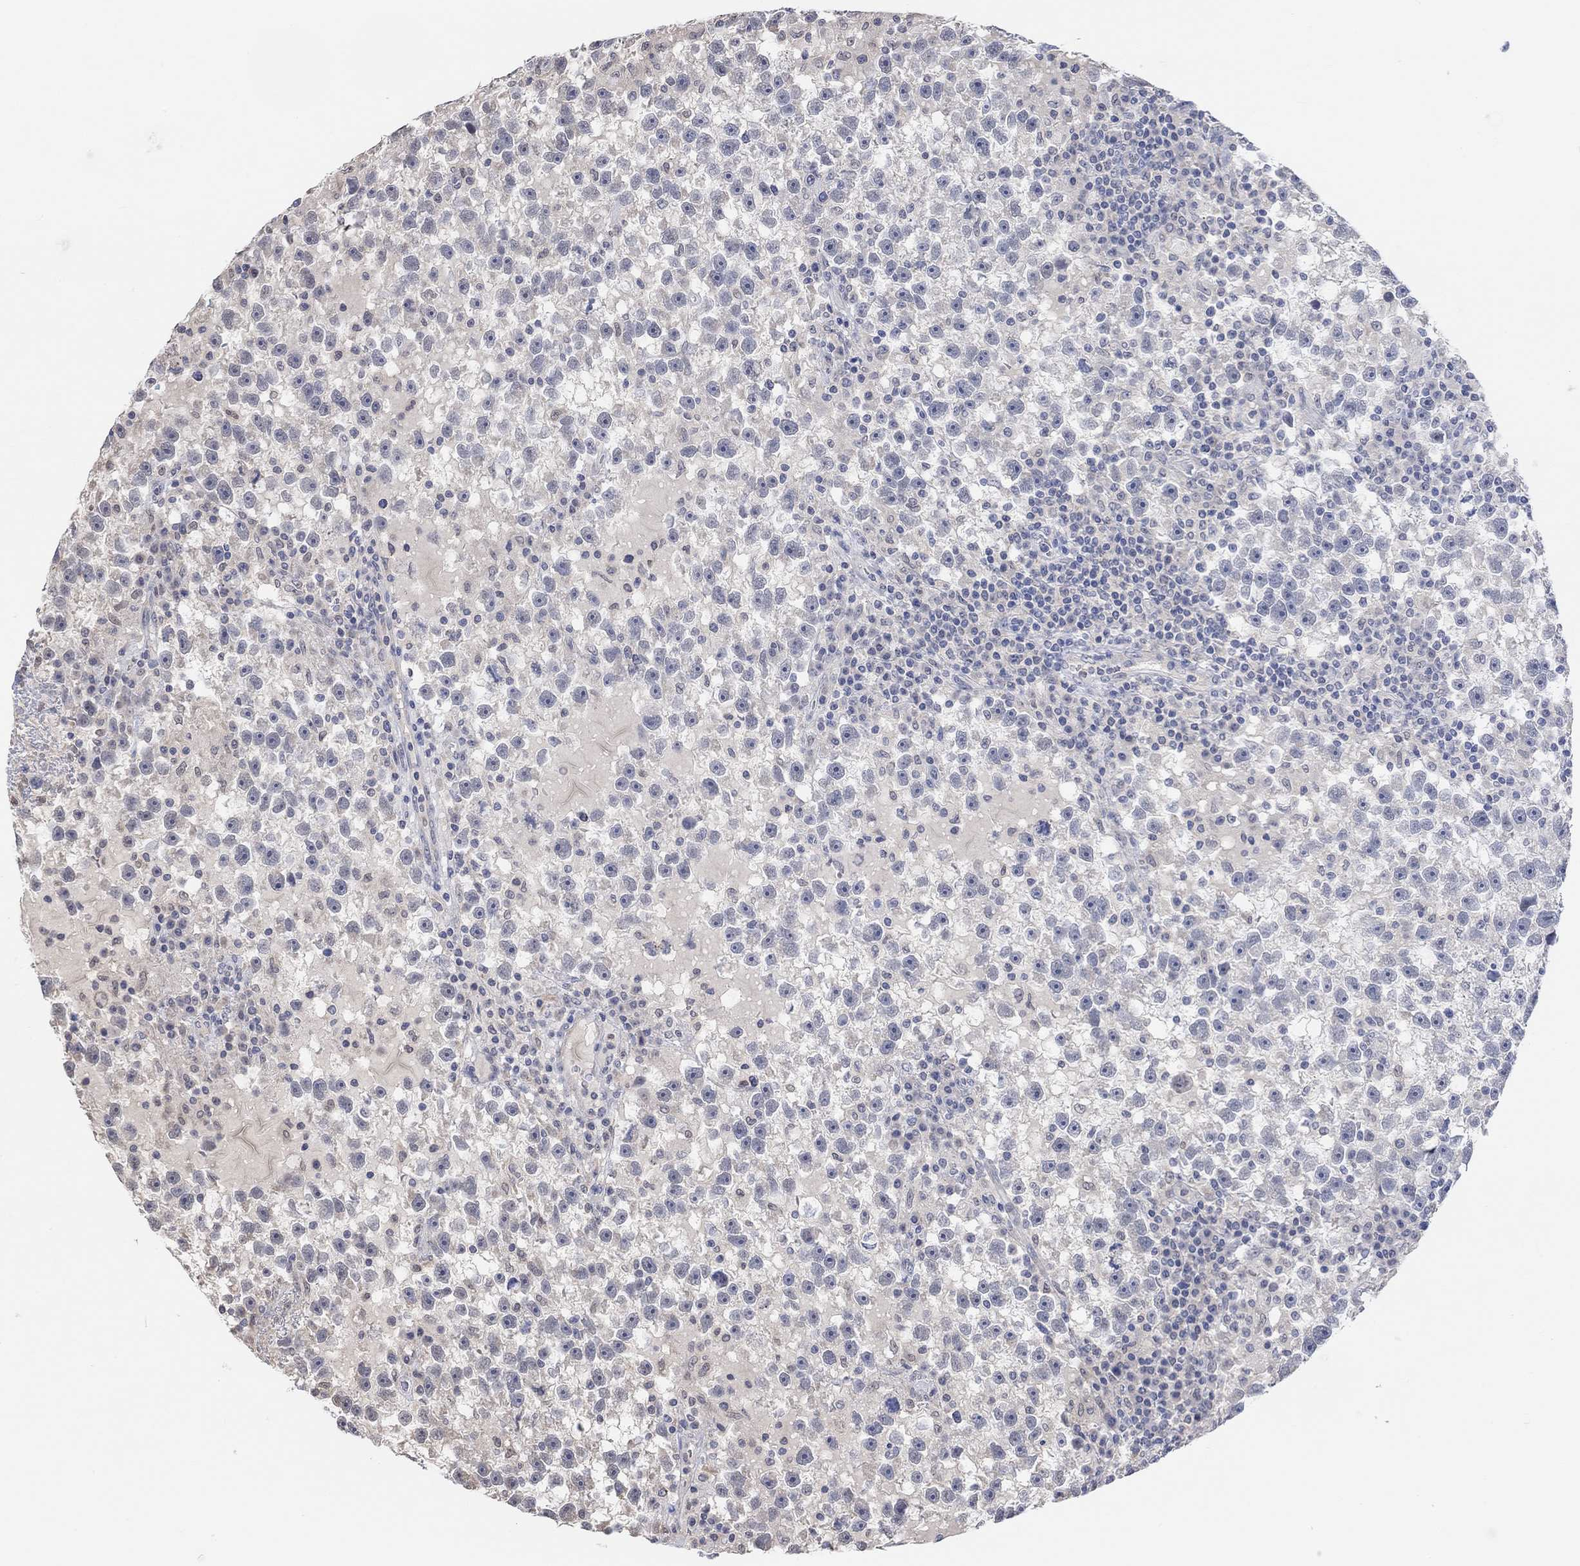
{"staining": {"intensity": "negative", "quantity": "none", "location": "none"}, "tissue": "testis cancer", "cell_type": "Tumor cells", "image_type": "cancer", "snomed": [{"axis": "morphology", "description": "Seminoma, NOS"}, {"axis": "topography", "description": "Testis"}], "caption": "An immunohistochemistry micrograph of testis cancer (seminoma) is shown. There is no staining in tumor cells of testis cancer (seminoma).", "gene": "MUC1", "patient": {"sex": "male", "age": 47}}